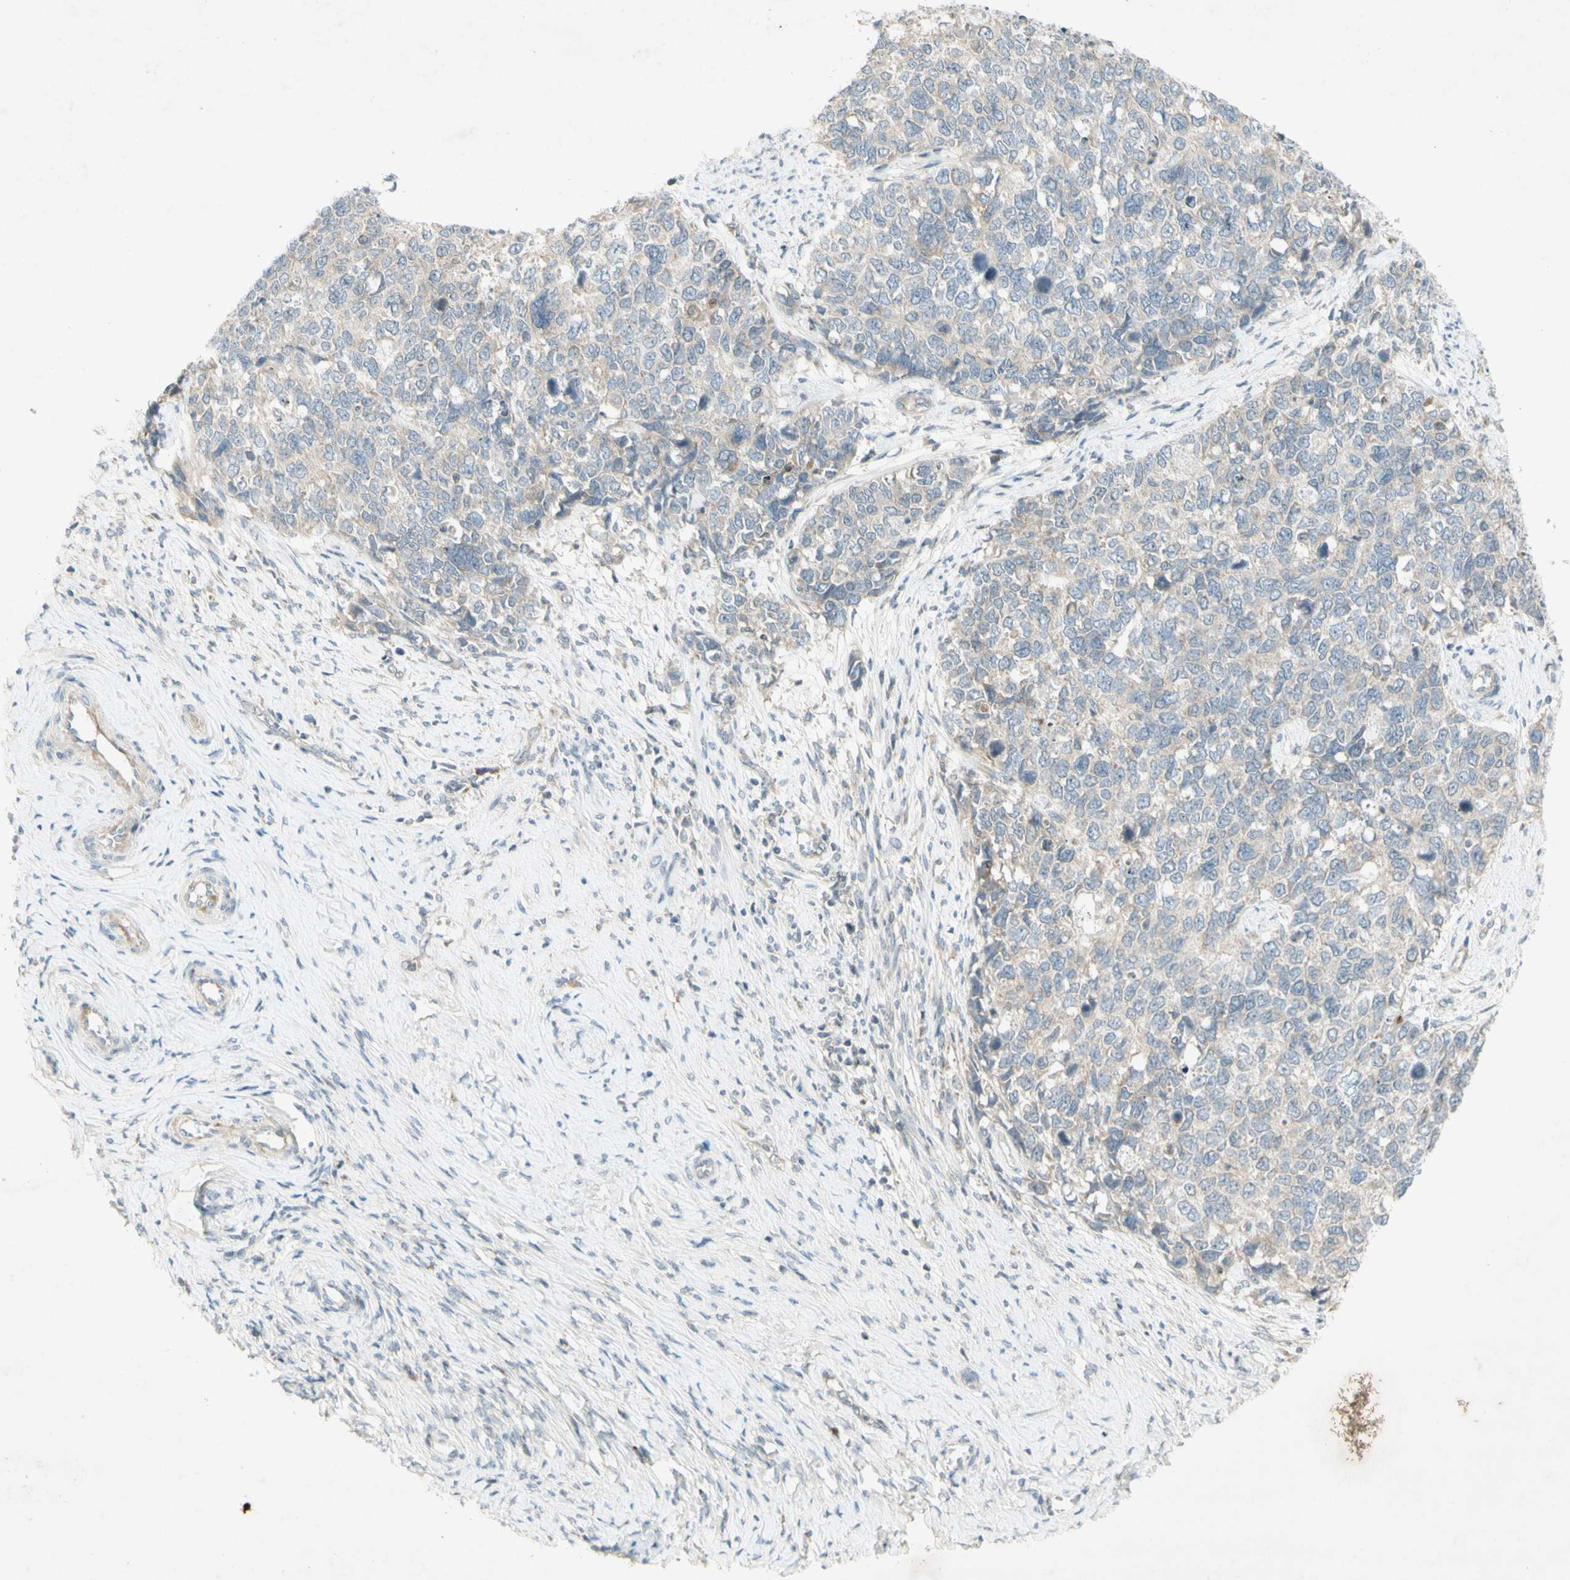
{"staining": {"intensity": "weak", "quantity": "<25%", "location": "cytoplasmic/membranous"}, "tissue": "cervical cancer", "cell_type": "Tumor cells", "image_type": "cancer", "snomed": [{"axis": "morphology", "description": "Squamous cell carcinoma, NOS"}, {"axis": "topography", "description": "Cervix"}], "caption": "Immunohistochemistry micrograph of cervical cancer (squamous cell carcinoma) stained for a protein (brown), which reveals no positivity in tumor cells.", "gene": "ETF1", "patient": {"sex": "female", "age": 63}}